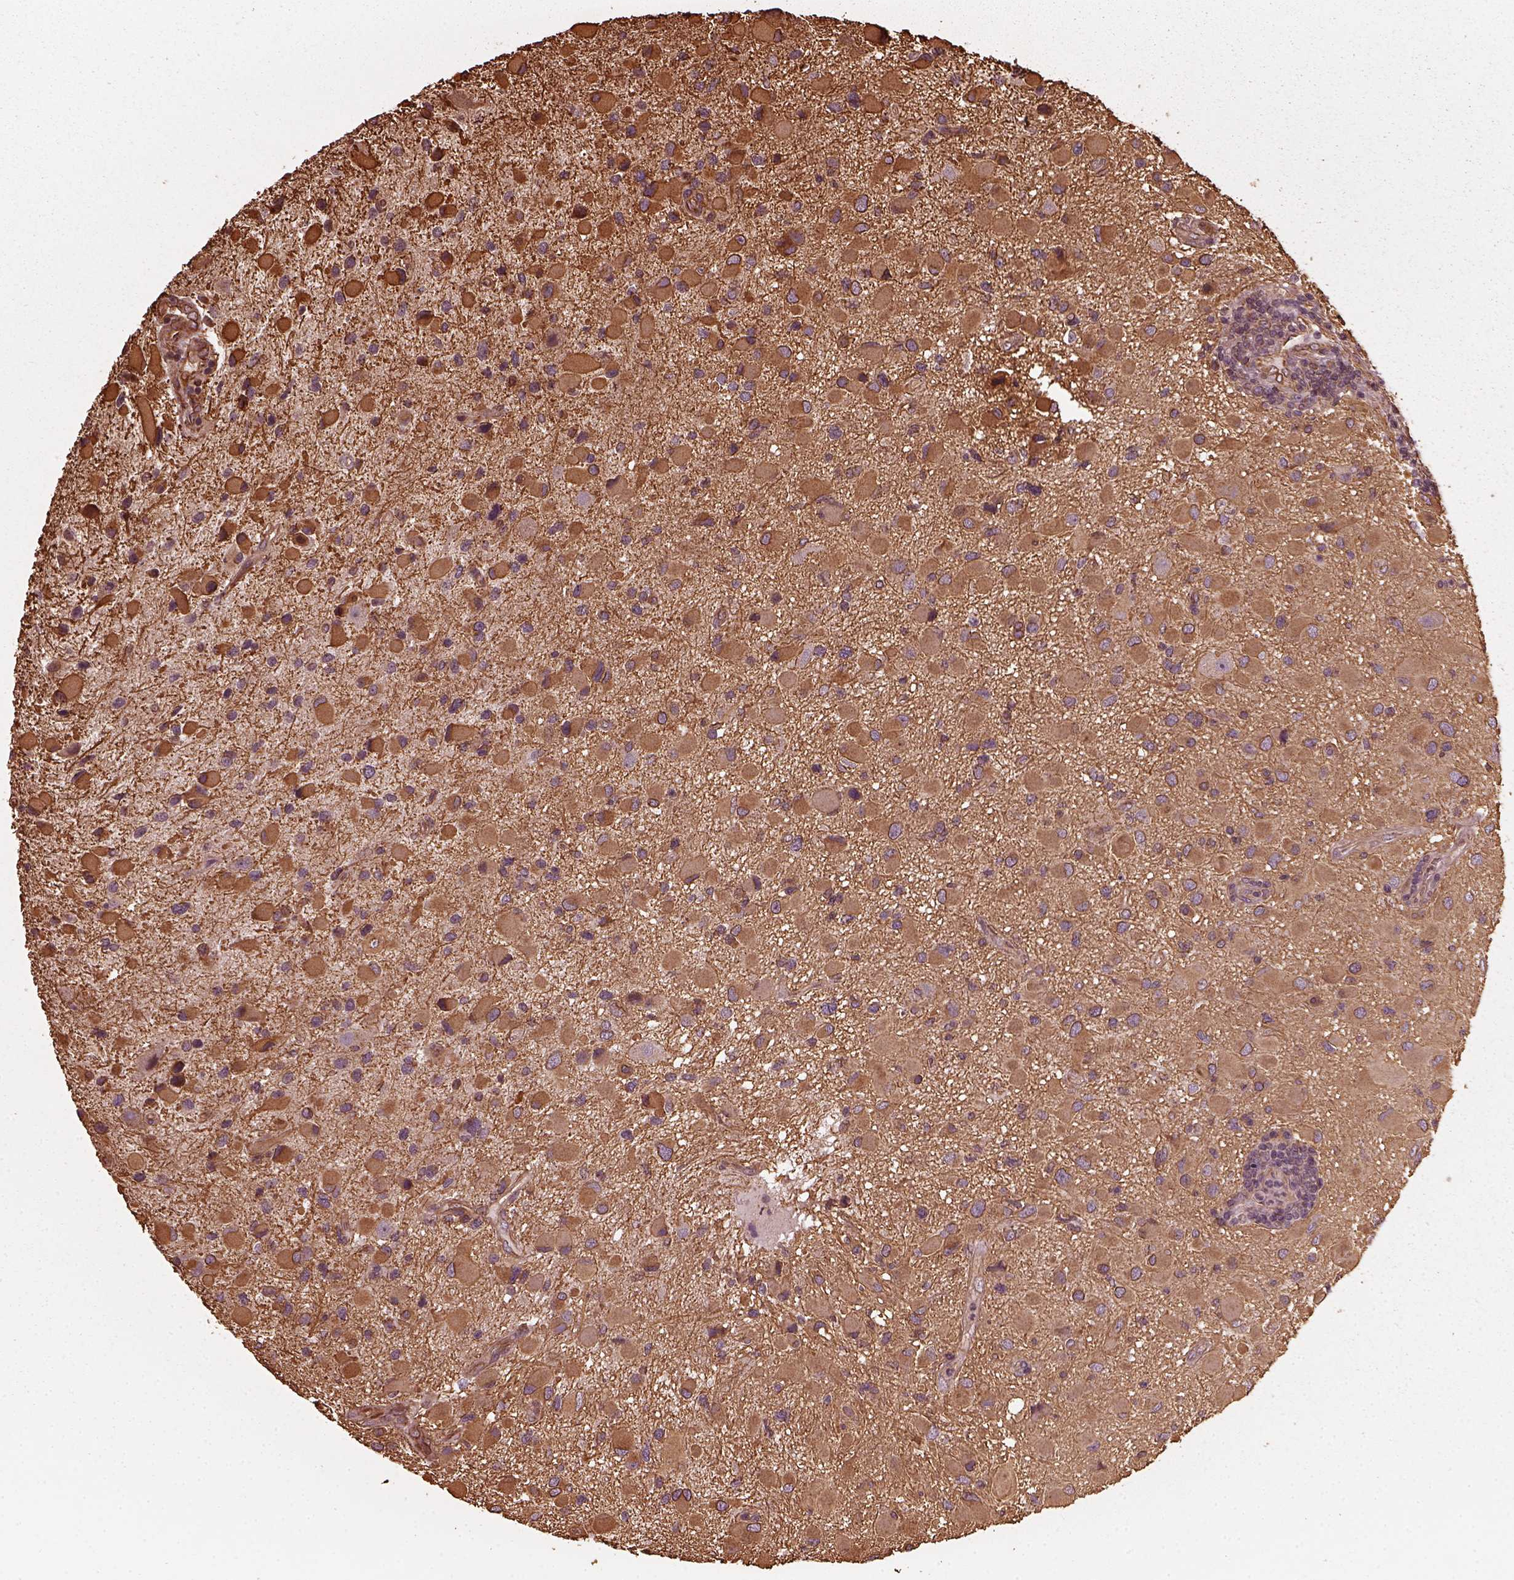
{"staining": {"intensity": "moderate", "quantity": ">75%", "location": "cytoplasmic/membranous"}, "tissue": "glioma", "cell_type": "Tumor cells", "image_type": "cancer", "snomed": [{"axis": "morphology", "description": "Glioma, malignant, Low grade"}, {"axis": "topography", "description": "Brain"}], "caption": "Tumor cells show medium levels of moderate cytoplasmic/membranous expression in approximately >75% of cells in human malignant low-grade glioma. The staining is performed using DAB brown chromogen to label protein expression. The nuclei are counter-stained blue using hematoxylin.", "gene": "GTPBP1", "patient": {"sex": "female", "age": 32}}